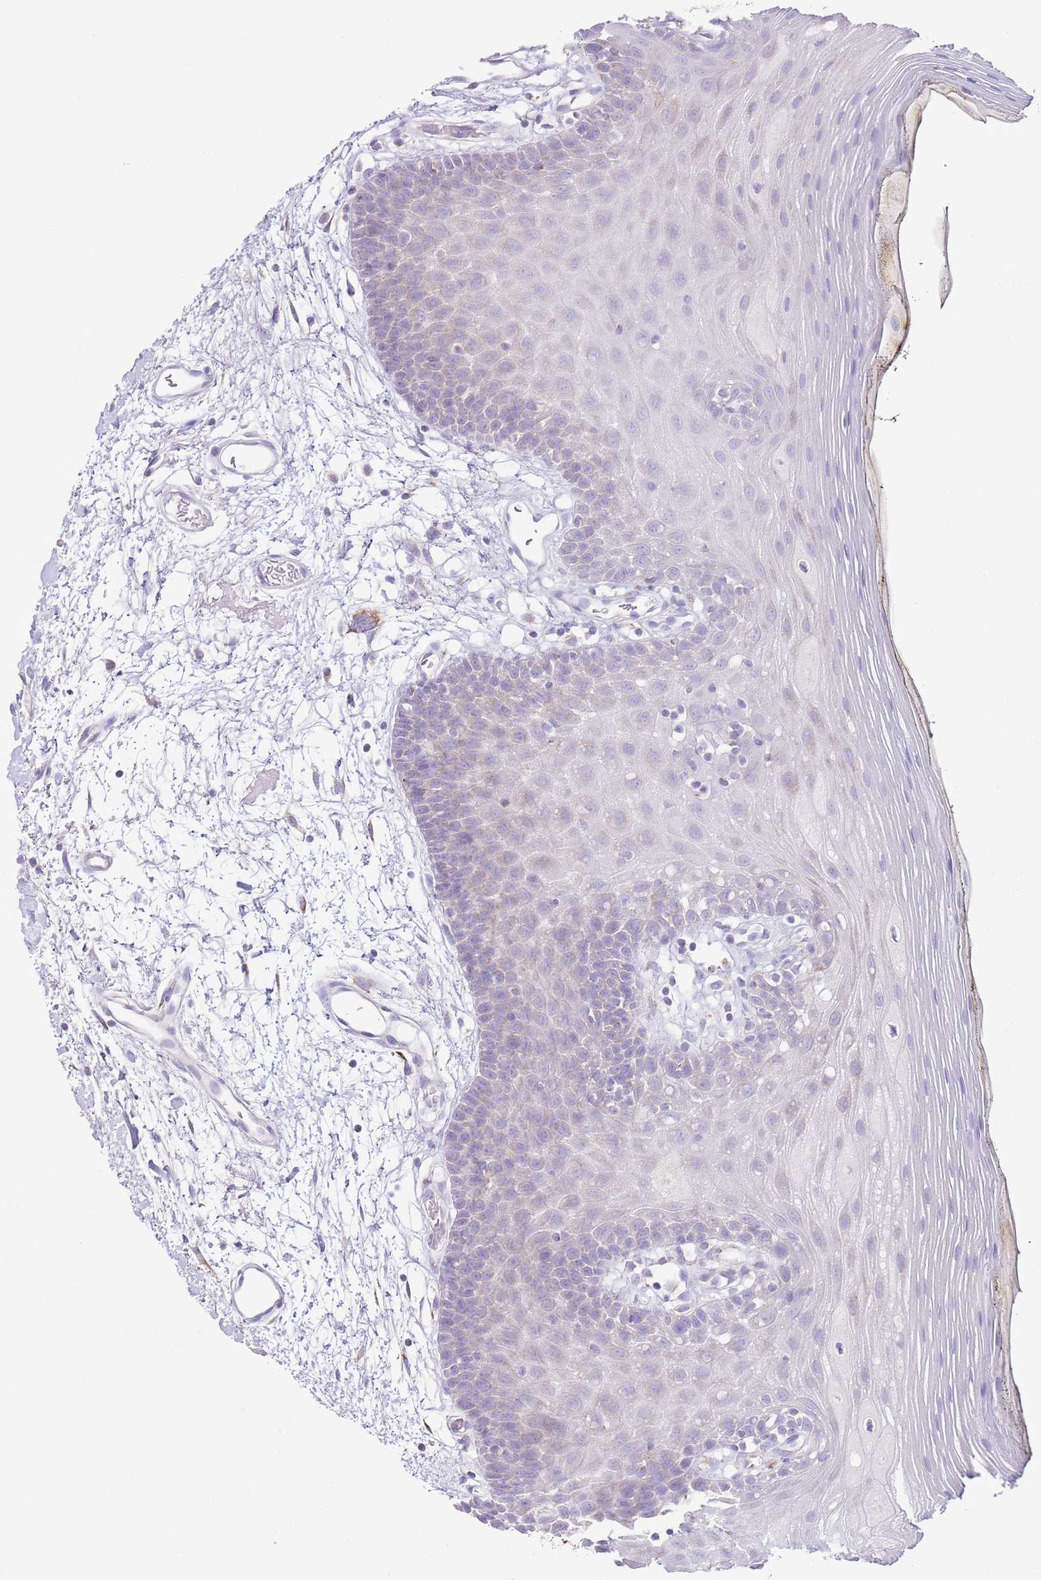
{"staining": {"intensity": "negative", "quantity": "none", "location": "none"}, "tissue": "oral mucosa", "cell_type": "Squamous epithelial cells", "image_type": "normal", "snomed": [{"axis": "morphology", "description": "Normal tissue, NOS"}, {"axis": "topography", "description": "Oral tissue"}, {"axis": "topography", "description": "Tounge, NOS"}], "caption": "IHC micrograph of benign oral mucosa: human oral mucosa stained with DAB reveals no significant protein expression in squamous epithelial cells. The staining is performed using DAB (3,3'-diaminobenzidine) brown chromogen with nuclei counter-stained in using hematoxylin.", "gene": "ATP6V1B1", "patient": {"sex": "female", "age": 81}}